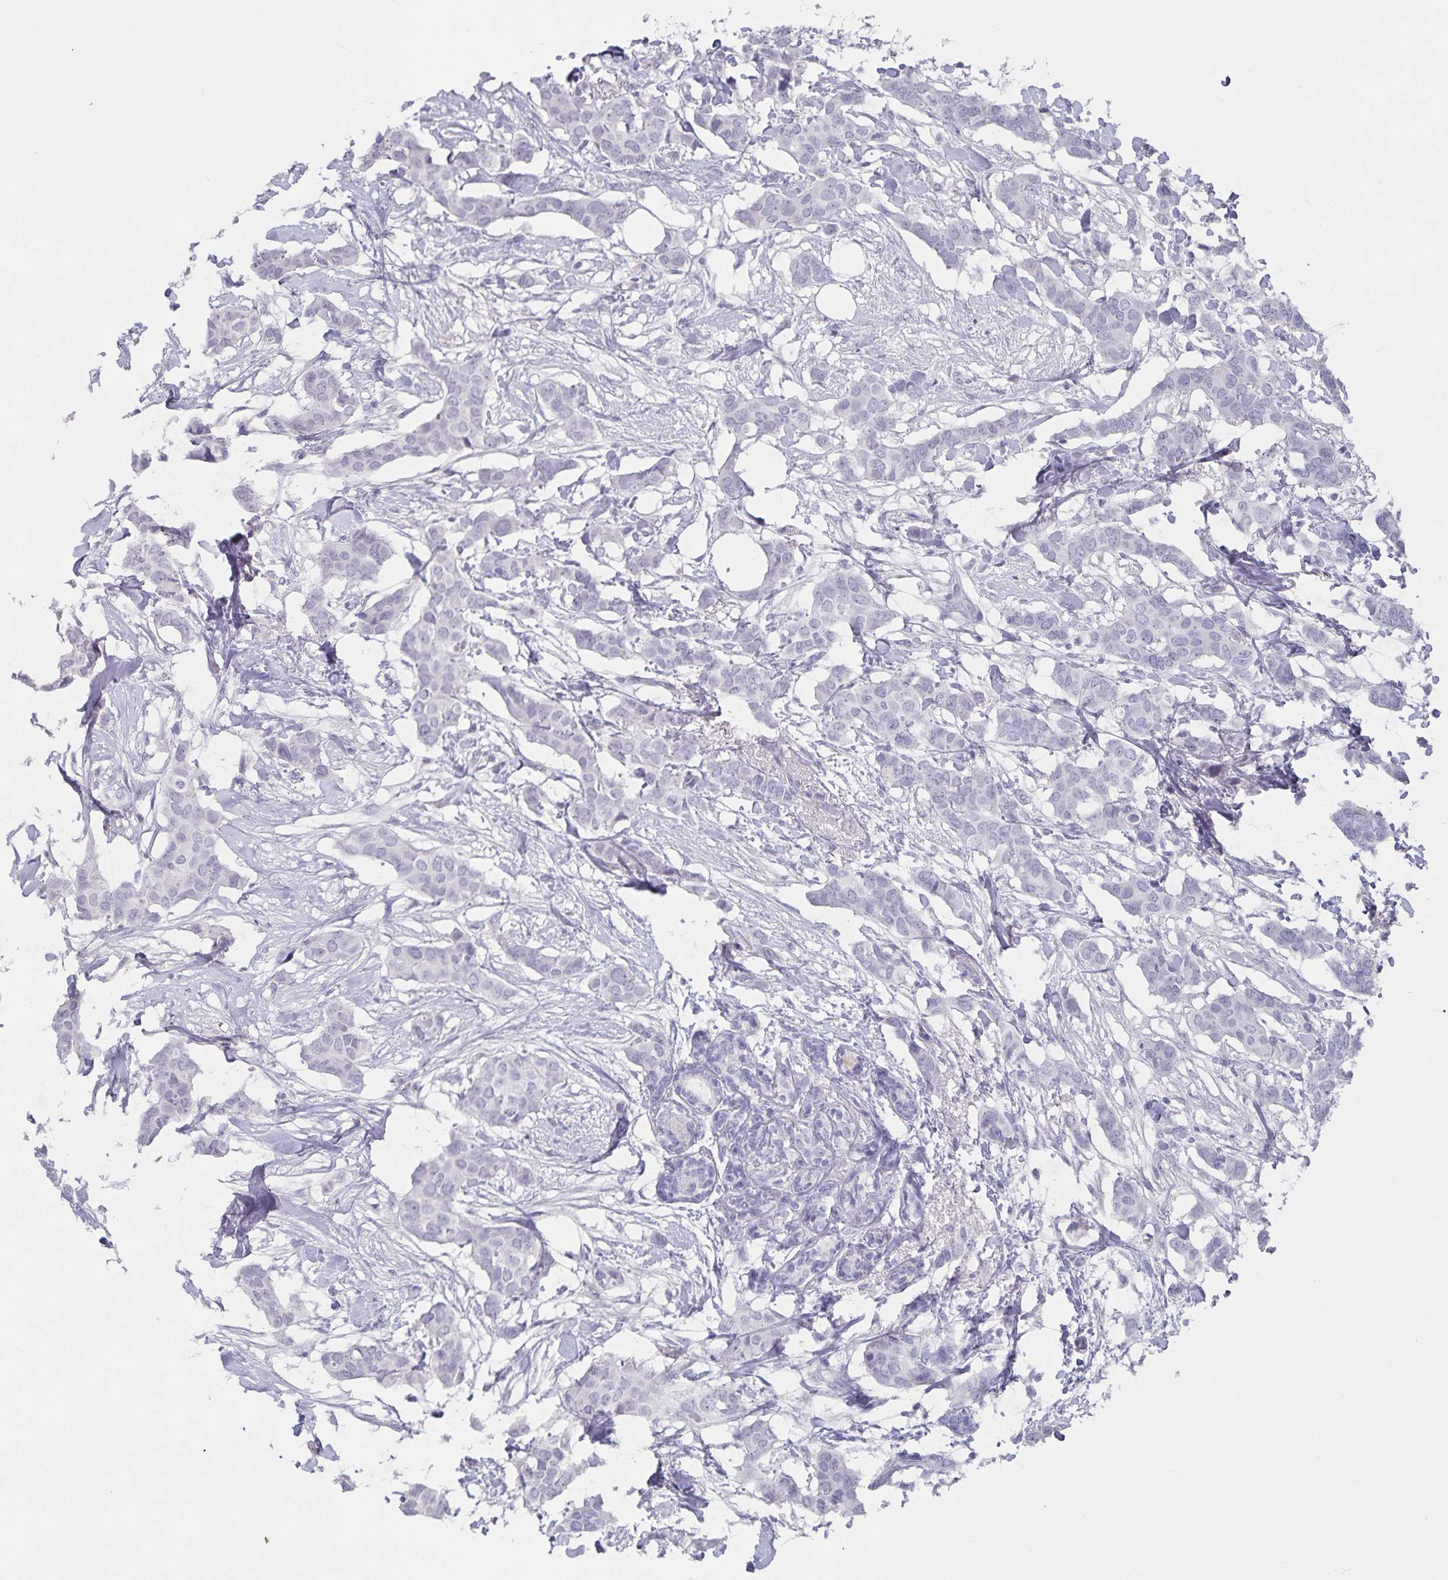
{"staining": {"intensity": "negative", "quantity": "none", "location": "none"}, "tissue": "breast cancer", "cell_type": "Tumor cells", "image_type": "cancer", "snomed": [{"axis": "morphology", "description": "Duct carcinoma"}, {"axis": "topography", "description": "Breast"}], "caption": "The immunohistochemistry micrograph has no significant staining in tumor cells of breast cancer (invasive ductal carcinoma) tissue. The staining is performed using DAB (3,3'-diaminobenzidine) brown chromogen with nuclei counter-stained in using hematoxylin.", "gene": "PLAC1", "patient": {"sex": "female", "age": 62}}